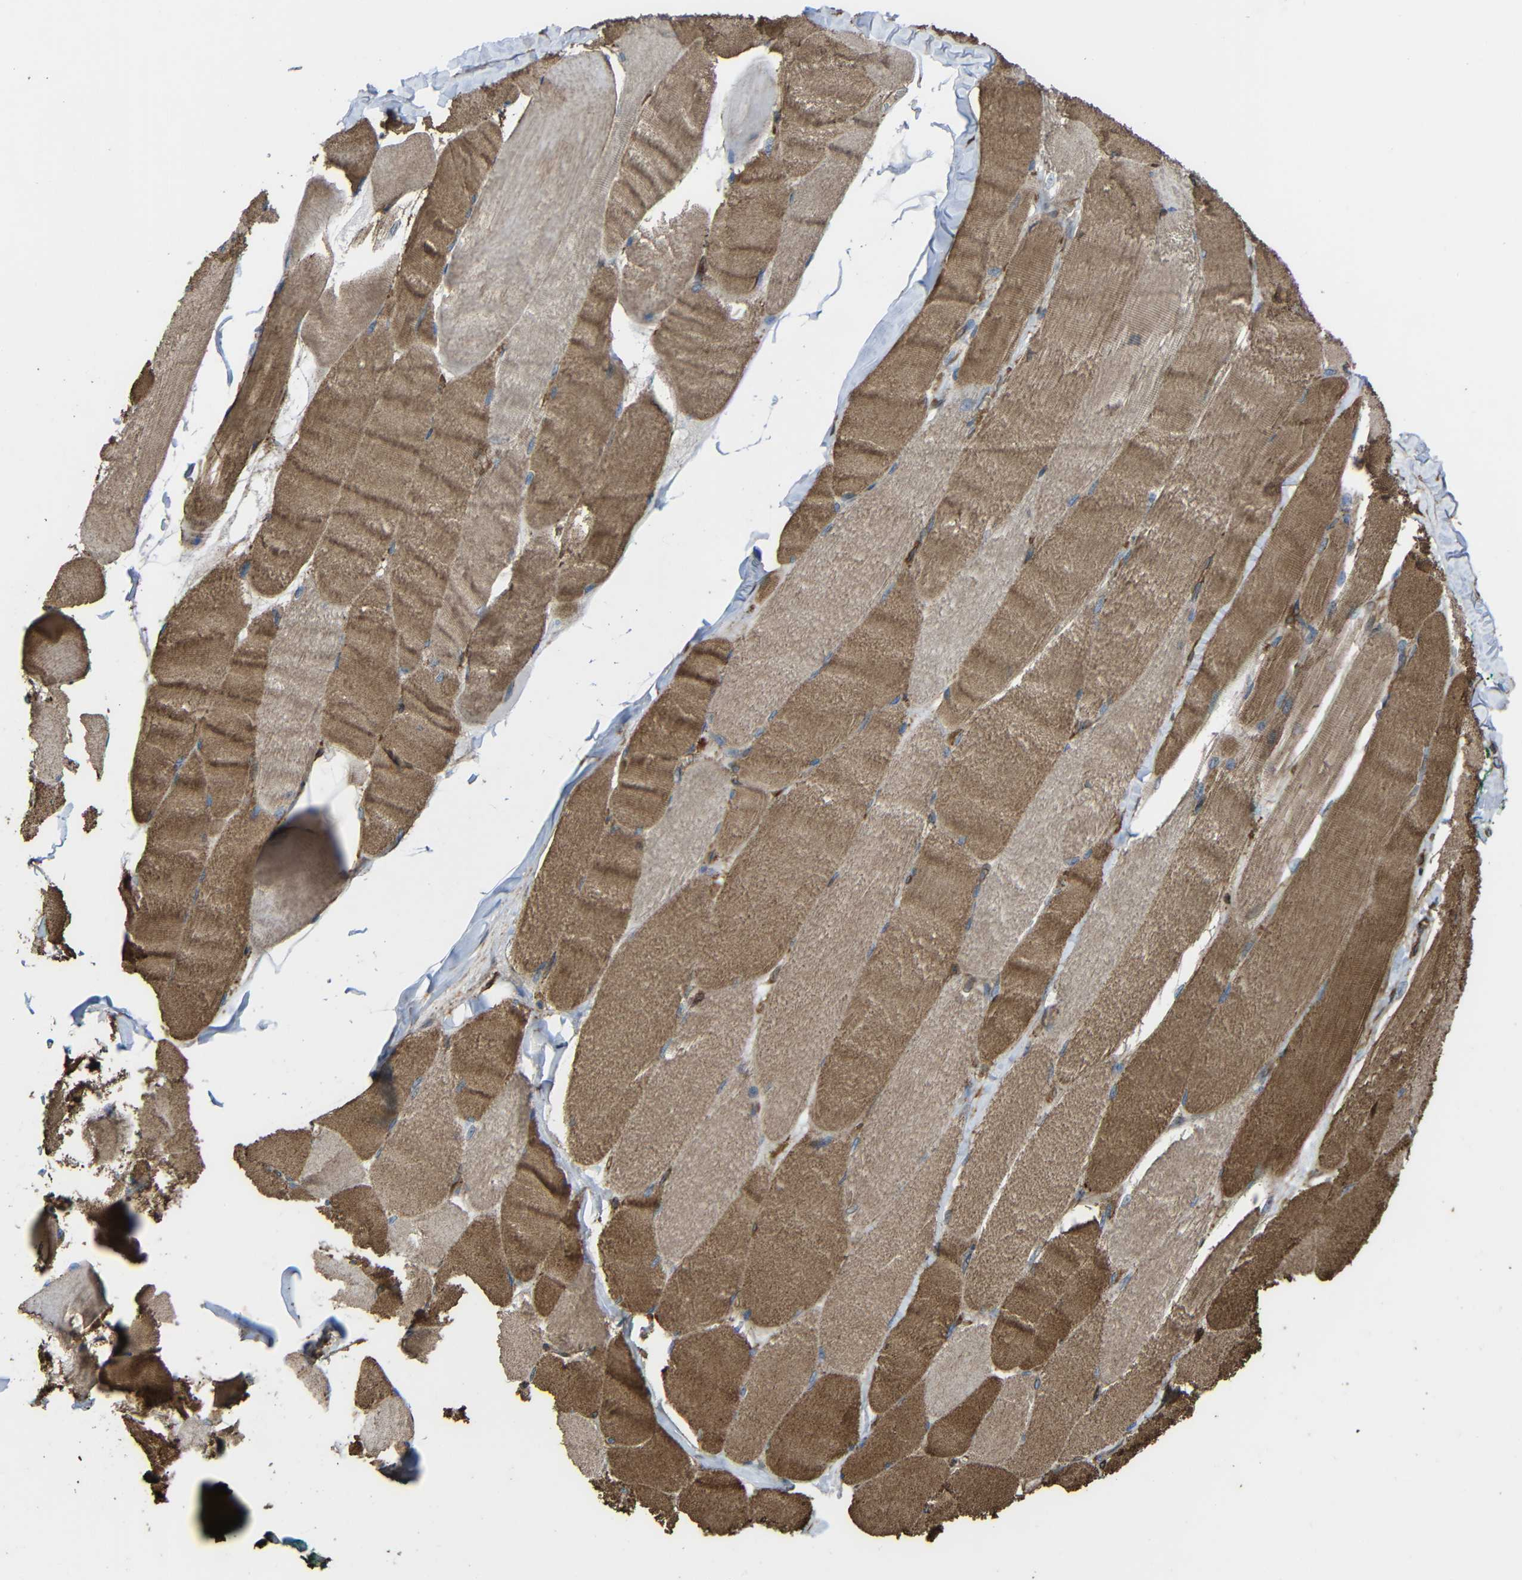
{"staining": {"intensity": "moderate", "quantity": ">75%", "location": "cytoplasmic/membranous"}, "tissue": "skeletal muscle", "cell_type": "Myocytes", "image_type": "normal", "snomed": [{"axis": "morphology", "description": "Normal tissue, NOS"}, {"axis": "morphology", "description": "Squamous cell carcinoma, NOS"}, {"axis": "topography", "description": "Skeletal muscle"}], "caption": "This image reveals IHC staining of normal human skeletal muscle, with medium moderate cytoplasmic/membranous positivity in approximately >75% of myocytes.", "gene": "TREM2", "patient": {"sex": "male", "age": 51}}